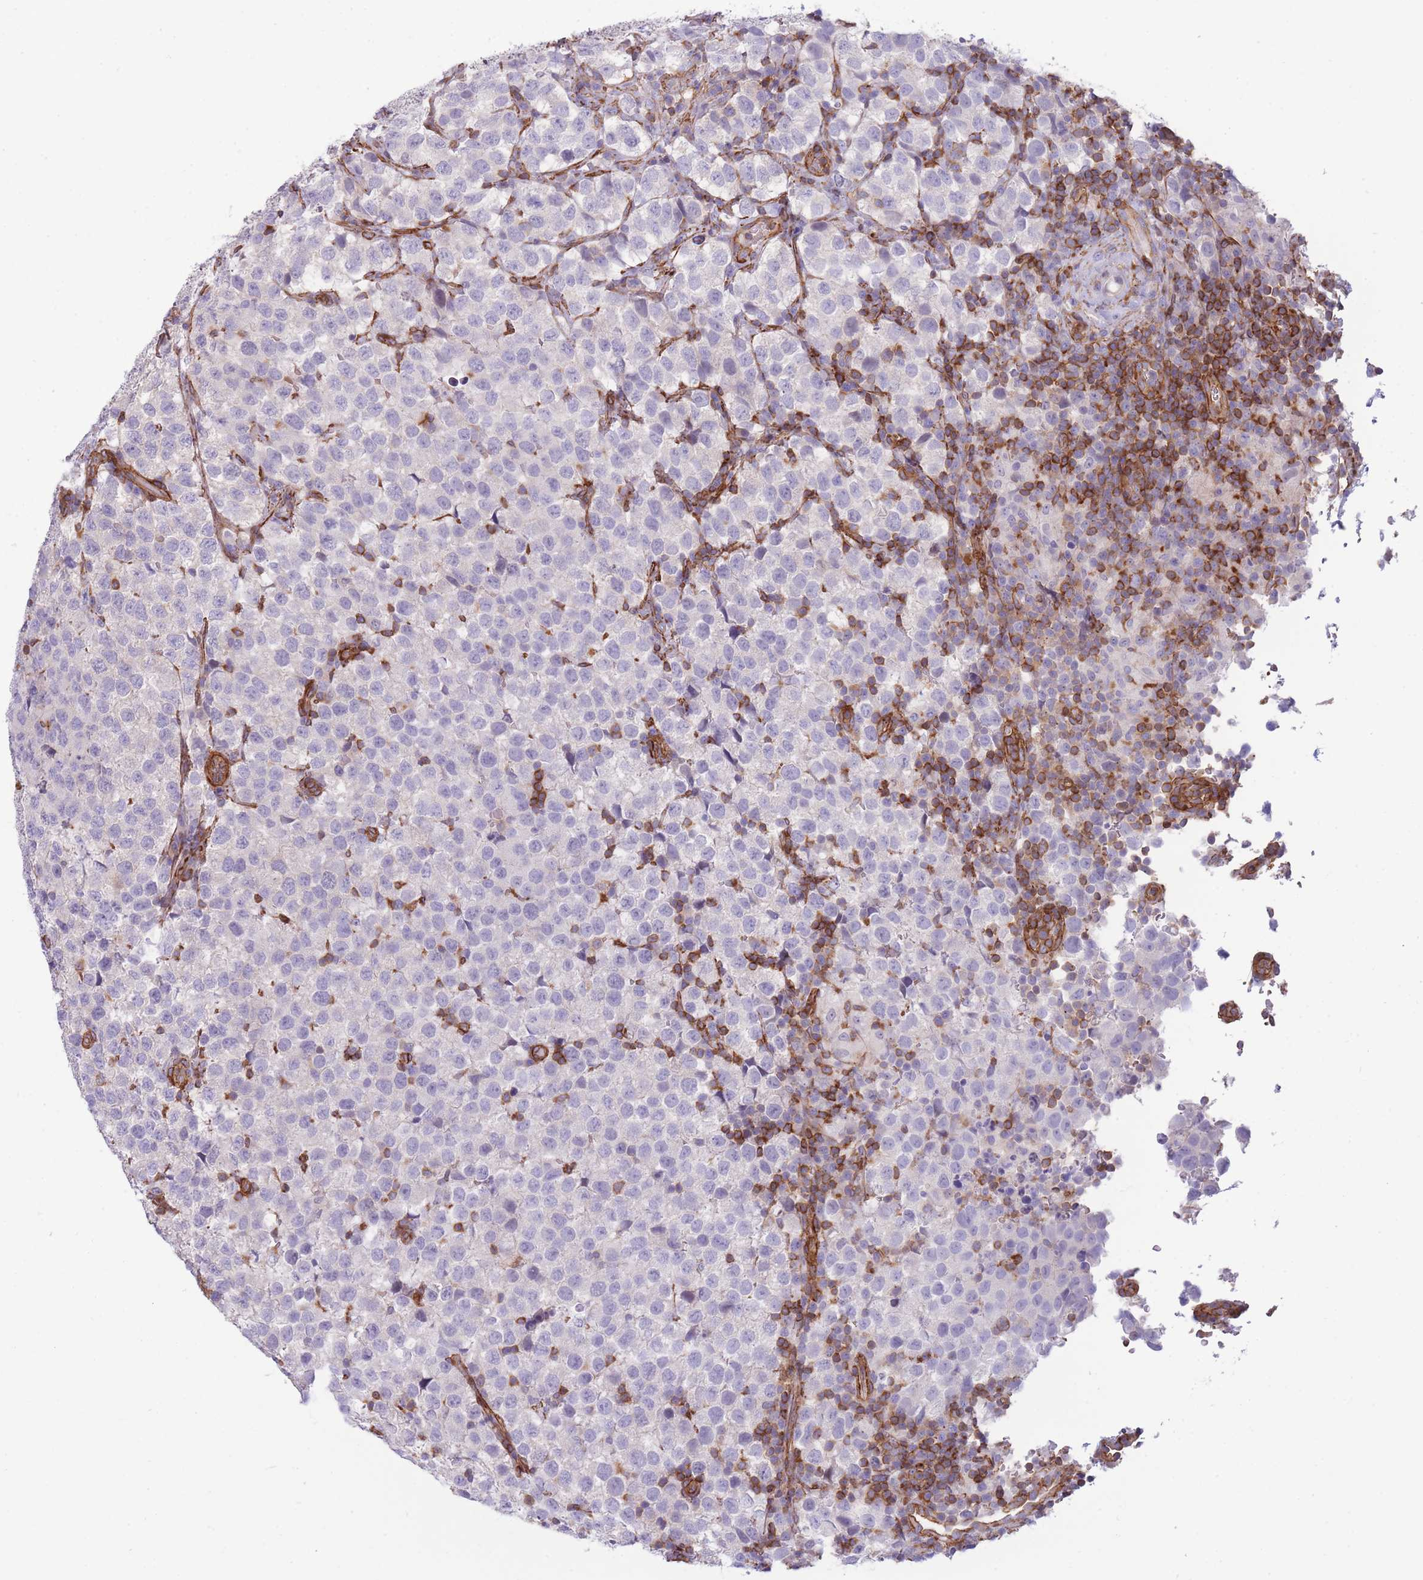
{"staining": {"intensity": "negative", "quantity": "none", "location": "none"}, "tissue": "testis cancer", "cell_type": "Tumor cells", "image_type": "cancer", "snomed": [{"axis": "morphology", "description": "Seminoma, NOS"}, {"axis": "topography", "description": "Testis"}], "caption": "DAB immunohistochemical staining of testis seminoma demonstrates no significant positivity in tumor cells.", "gene": "CDC25B", "patient": {"sex": "male", "age": 34}}